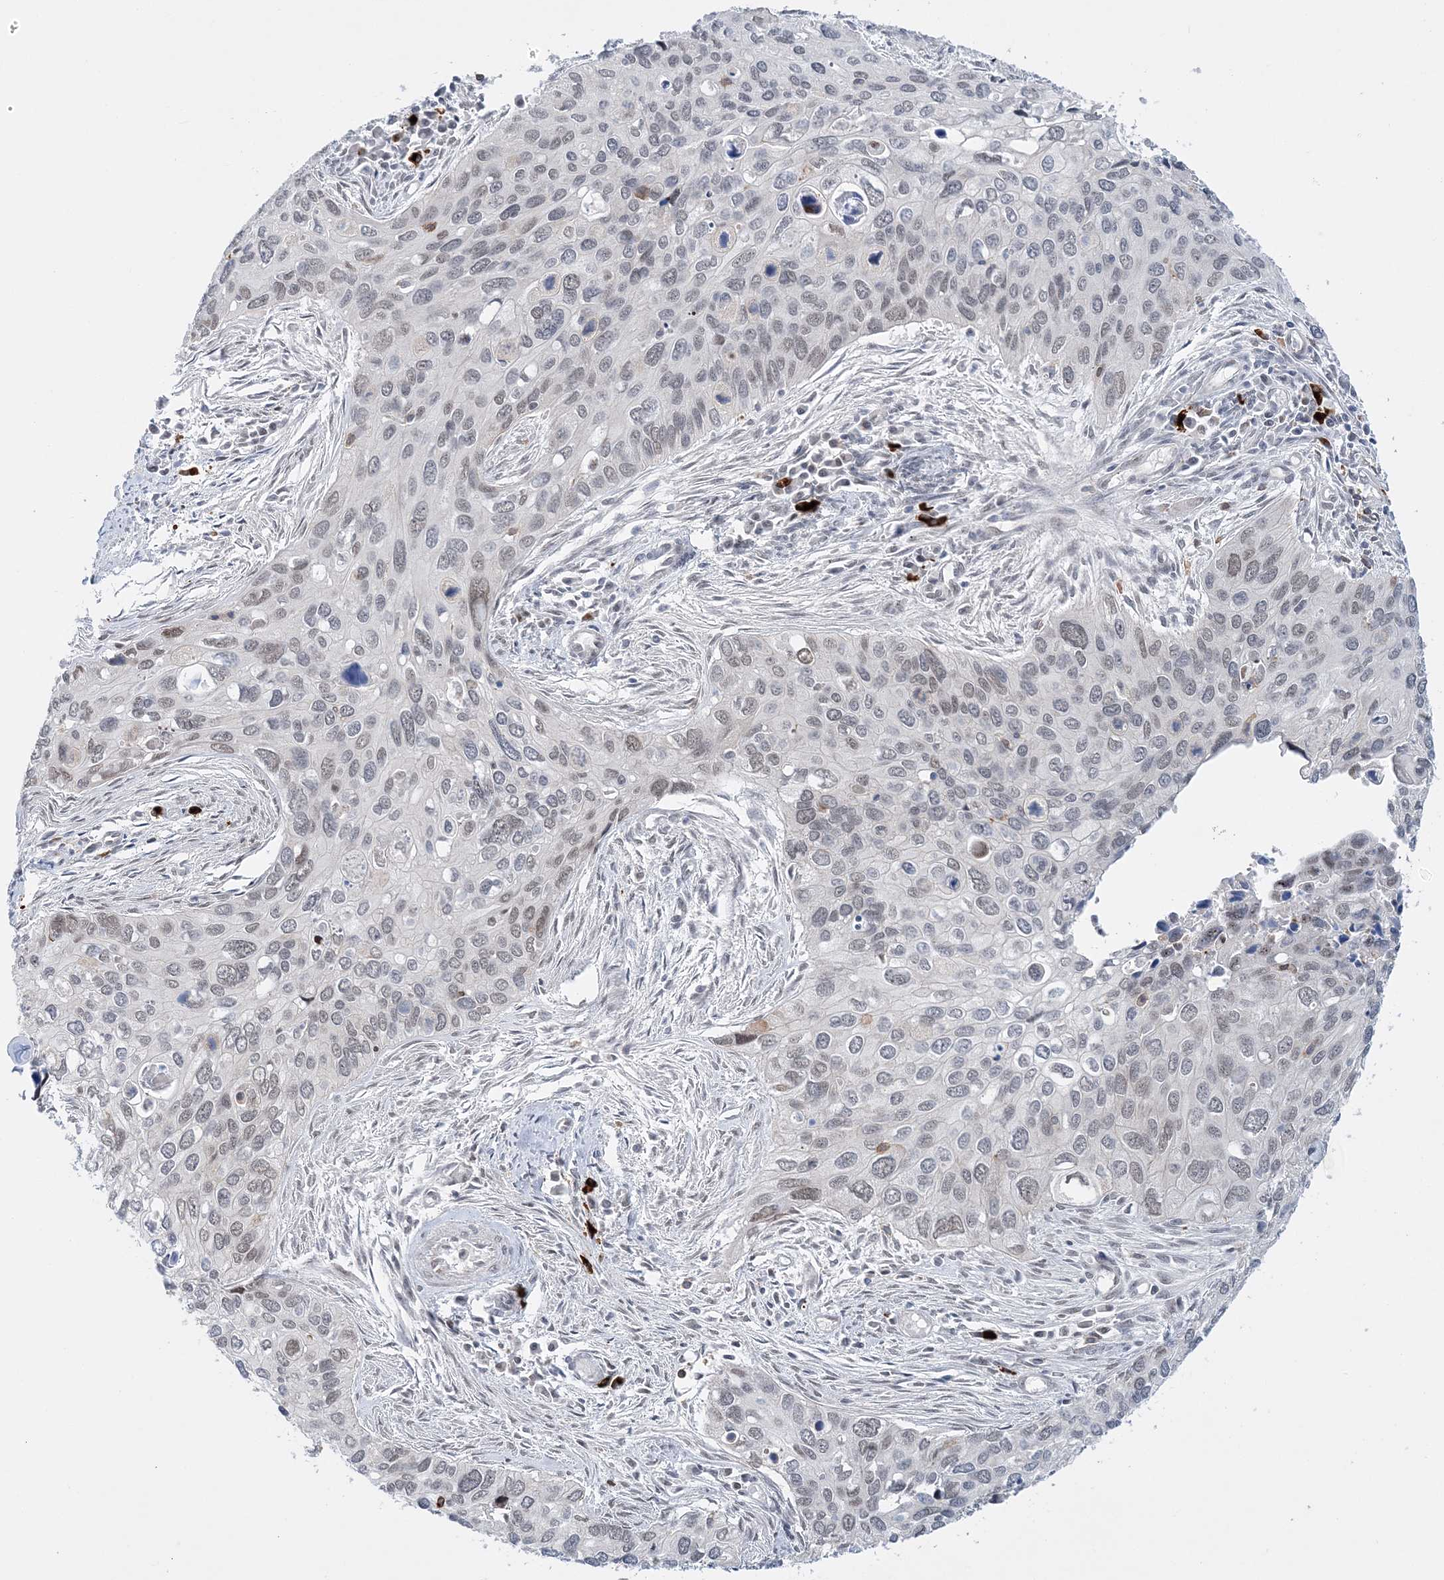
{"staining": {"intensity": "weak", "quantity": "25%-75%", "location": "nuclear"}, "tissue": "cervical cancer", "cell_type": "Tumor cells", "image_type": "cancer", "snomed": [{"axis": "morphology", "description": "Squamous cell carcinoma, NOS"}, {"axis": "topography", "description": "Cervix"}], "caption": "High-magnification brightfield microscopy of cervical cancer (squamous cell carcinoma) stained with DAB (brown) and counterstained with hematoxylin (blue). tumor cells exhibit weak nuclear positivity is present in approximately25%-75% of cells.", "gene": "PRMT9", "patient": {"sex": "female", "age": 55}}